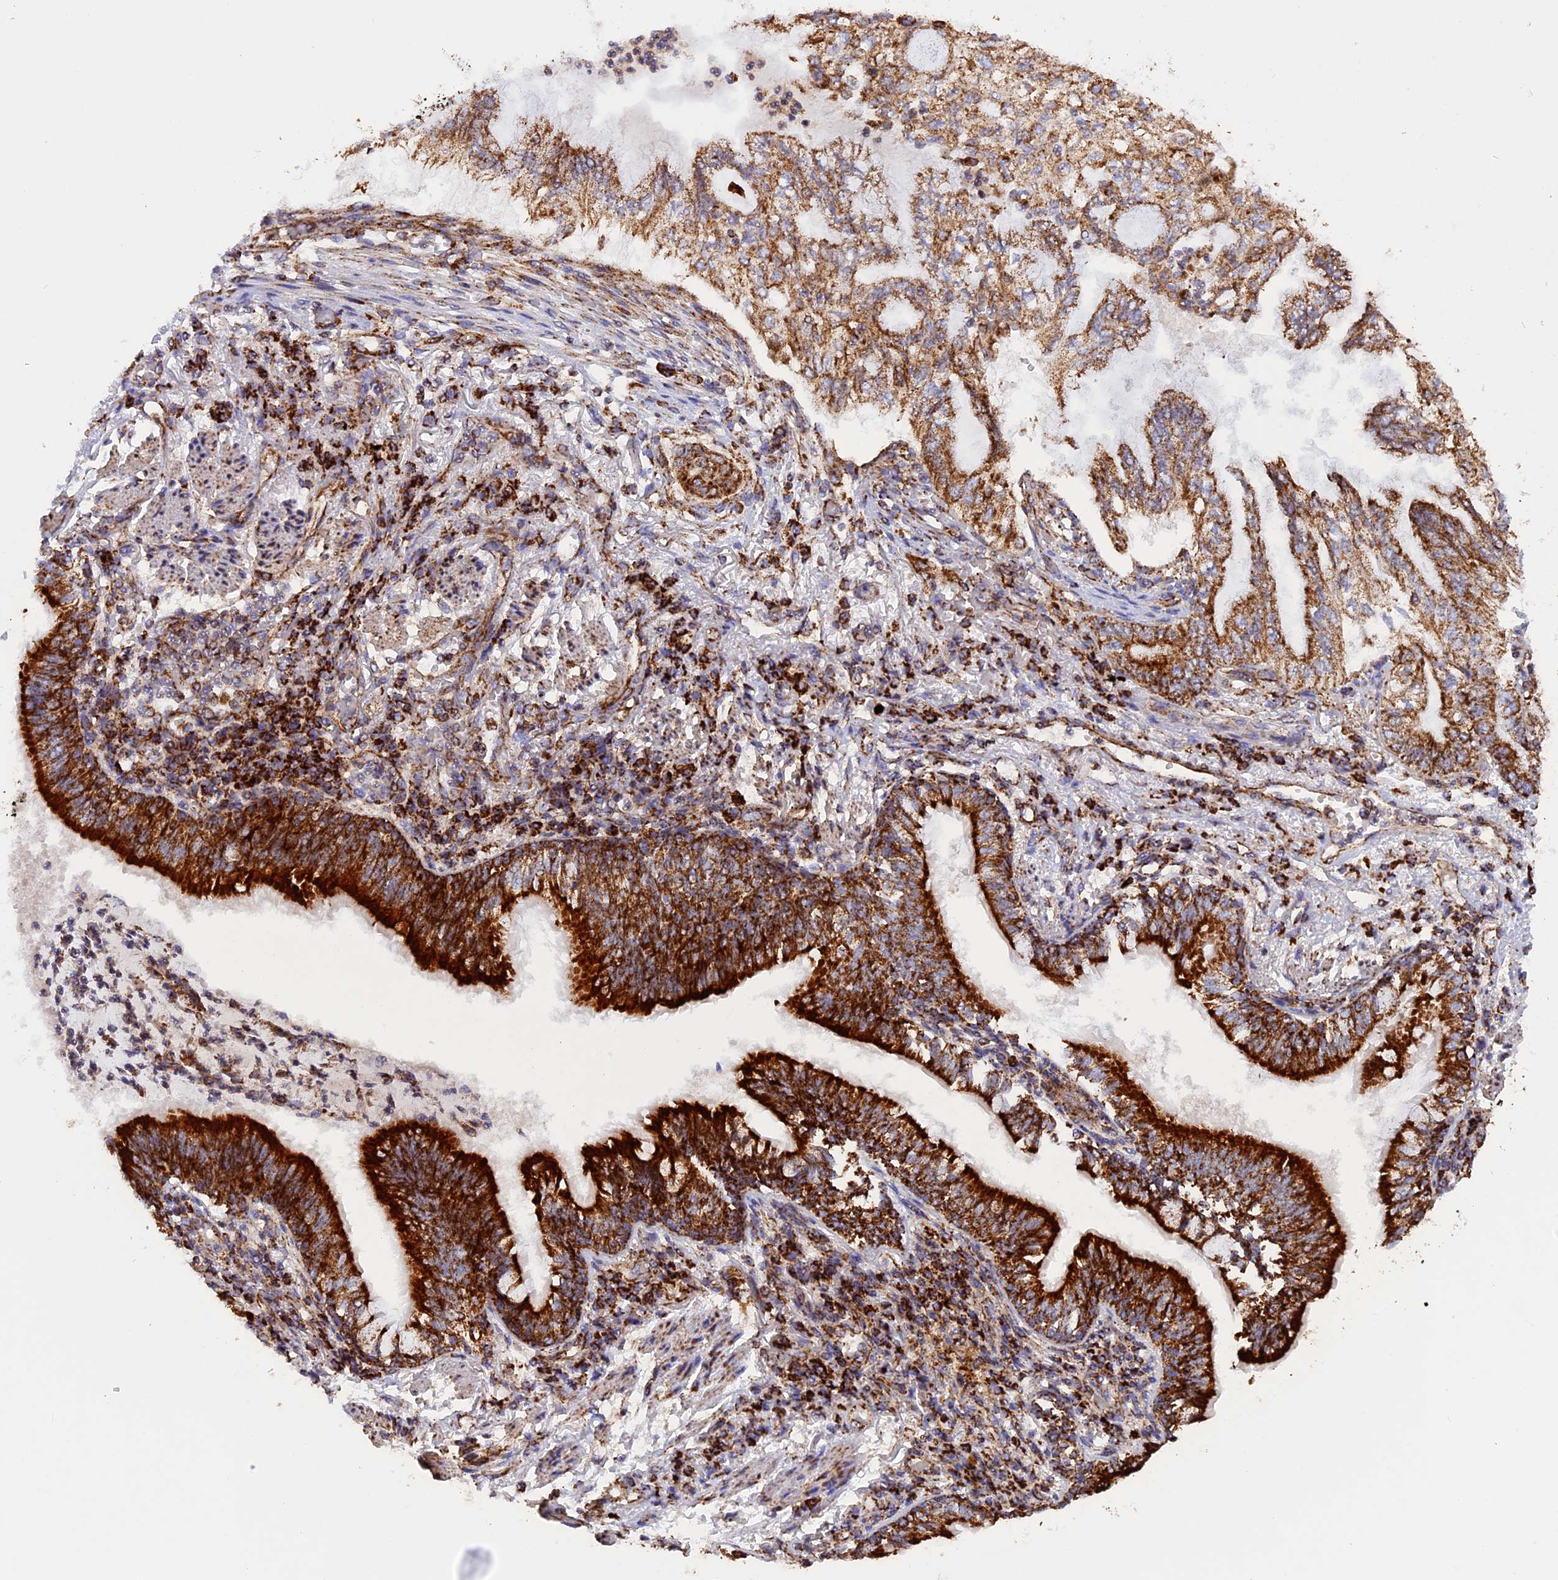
{"staining": {"intensity": "strong", "quantity": ">75%", "location": "cytoplasmic/membranous"}, "tissue": "lung cancer", "cell_type": "Tumor cells", "image_type": "cancer", "snomed": [{"axis": "morphology", "description": "Adenocarcinoma, NOS"}, {"axis": "topography", "description": "Lung"}], "caption": "Adenocarcinoma (lung) tissue shows strong cytoplasmic/membranous positivity in about >75% of tumor cells Nuclei are stained in blue.", "gene": "UQCRB", "patient": {"sex": "female", "age": 70}}